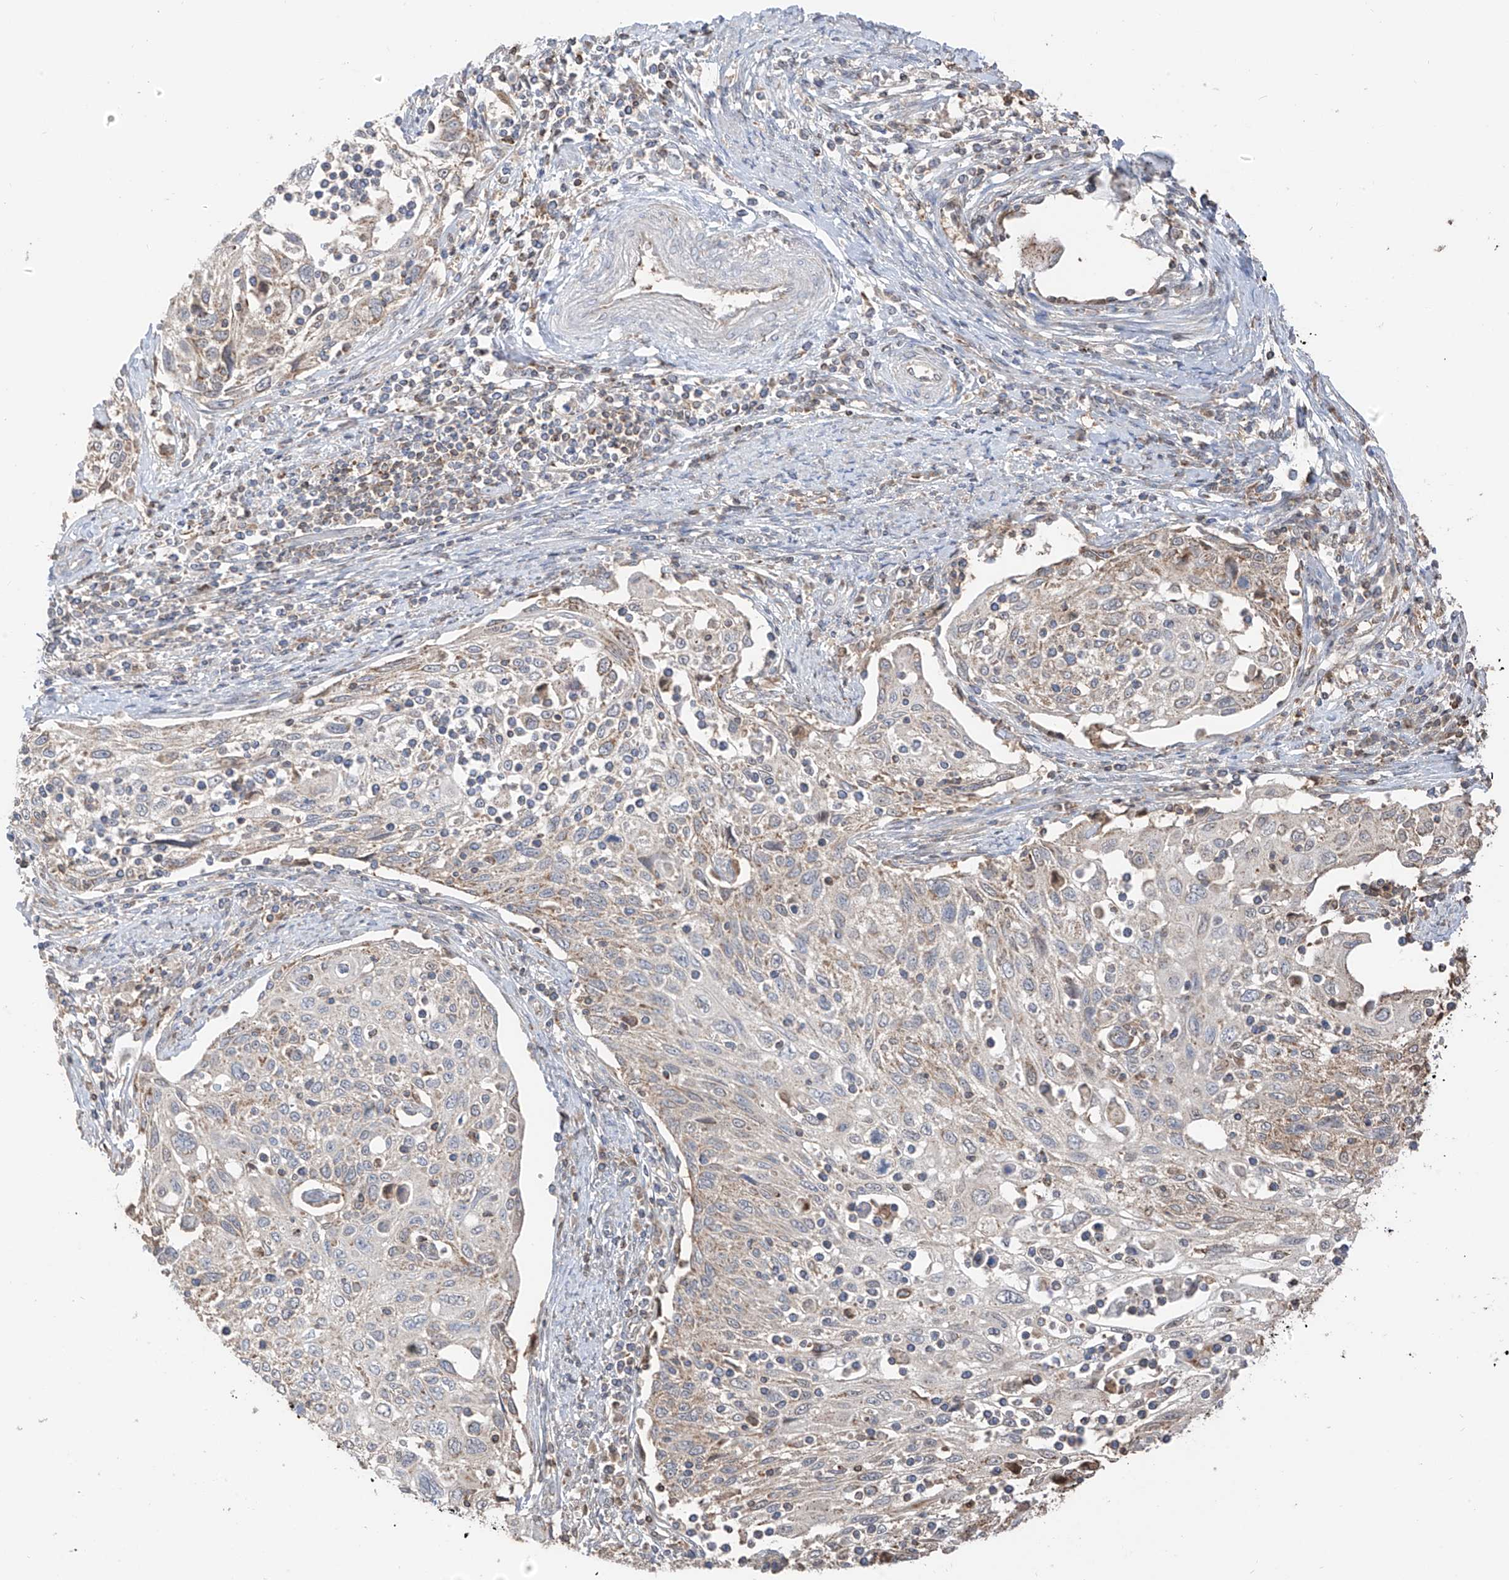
{"staining": {"intensity": "weak", "quantity": "<25%", "location": "cytoplasmic/membranous"}, "tissue": "cervical cancer", "cell_type": "Tumor cells", "image_type": "cancer", "snomed": [{"axis": "morphology", "description": "Squamous cell carcinoma, NOS"}, {"axis": "topography", "description": "Cervix"}], "caption": "This is an IHC histopathology image of human cervical cancer. There is no expression in tumor cells.", "gene": "ETHE1", "patient": {"sex": "female", "age": 70}}